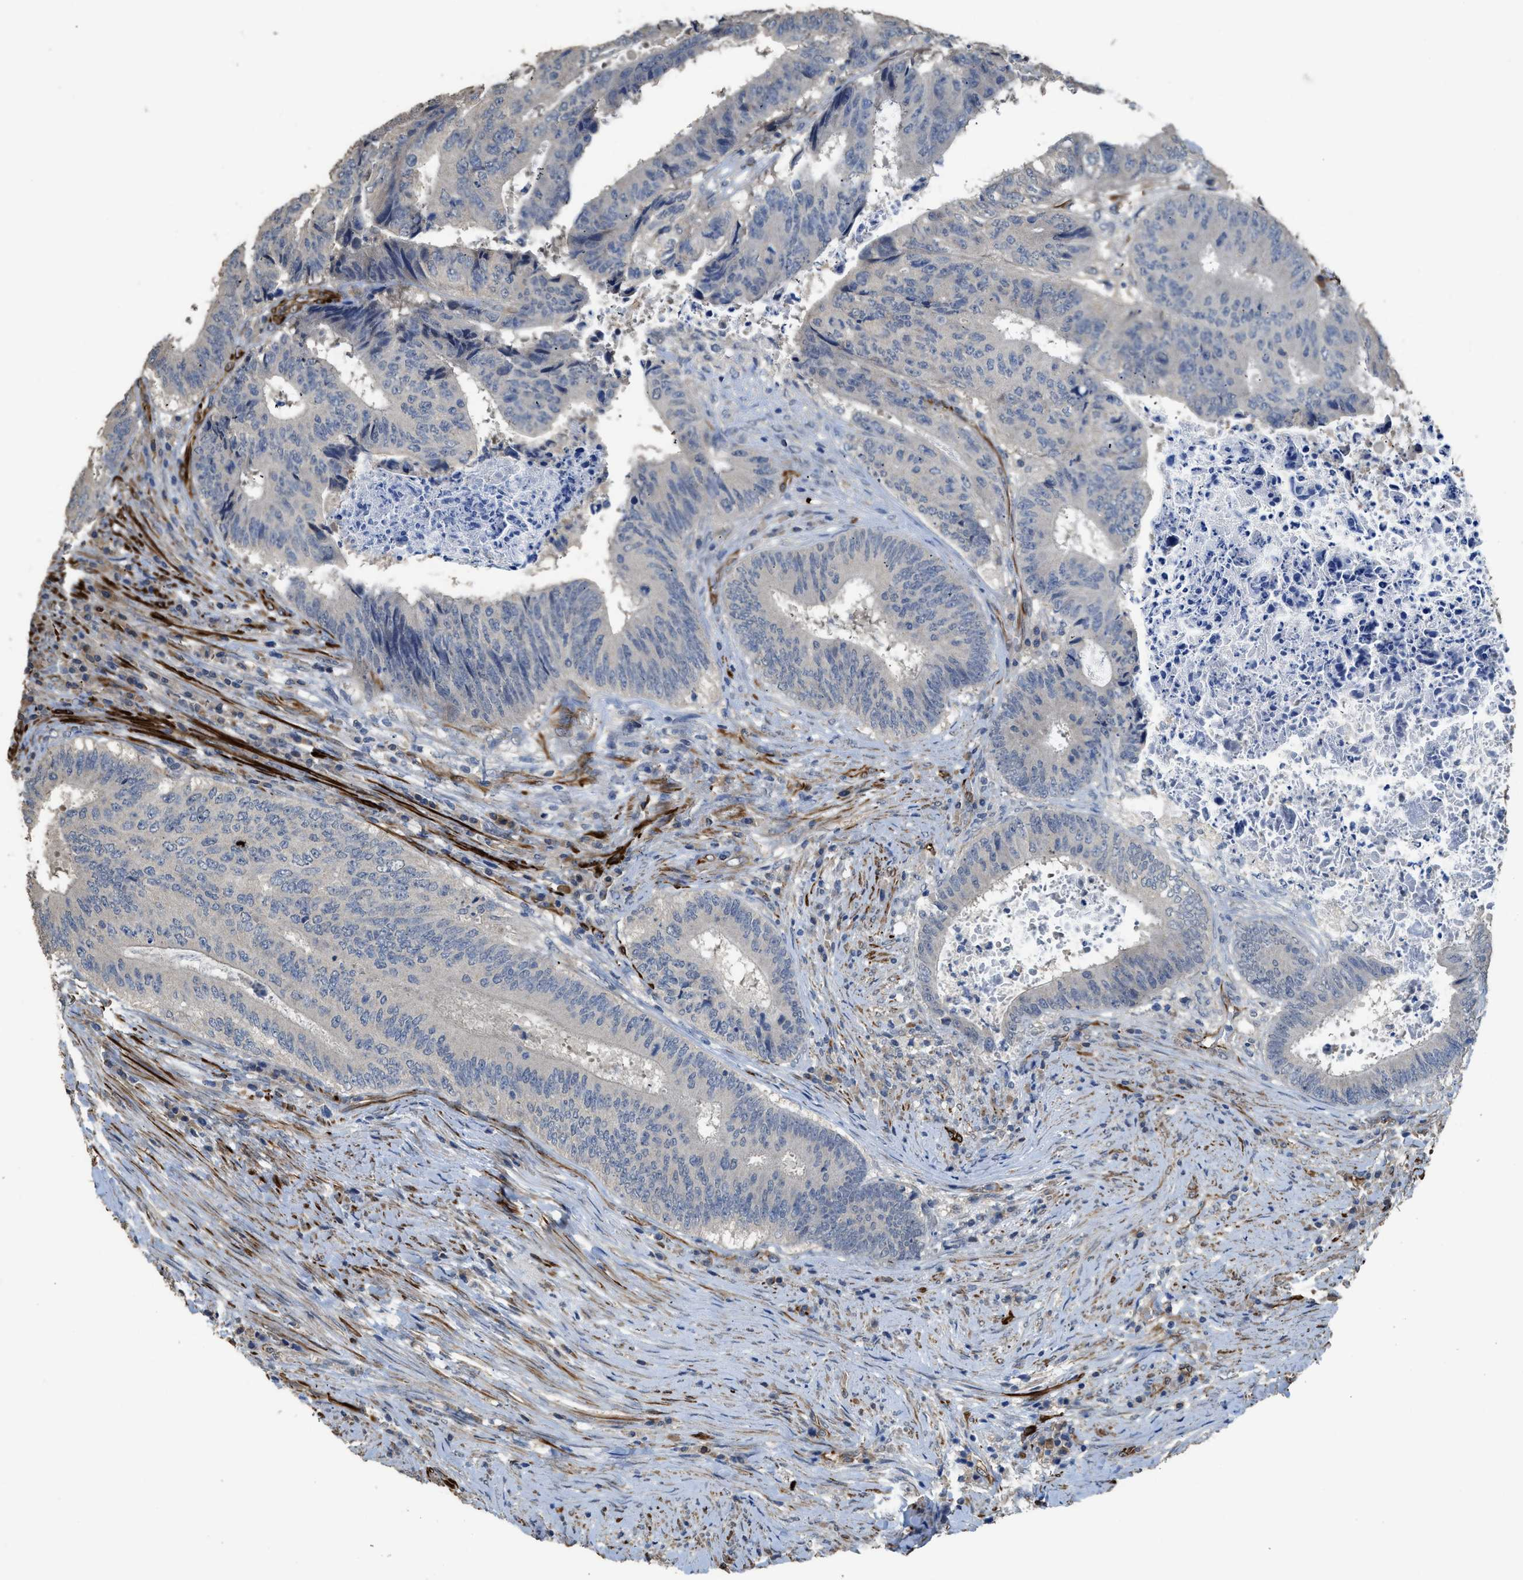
{"staining": {"intensity": "negative", "quantity": "none", "location": "none"}, "tissue": "colorectal cancer", "cell_type": "Tumor cells", "image_type": "cancer", "snomed": [{"axis": "morphology", "description": "Adenocarcinoma, NOS"}, {"axis": "topography", "description": "Rectum"}], "caption": "An image of colorectal cancer stained for a protein reveals no brown staining in tumor cells. The staining was performed using DAB to visualize the protein expression in brown, while the nuclei were stained in blue with hematoxylin (Magnification: 20x).", "gene": "SYNM", "patient": {"sex": "male", "age": 72}}